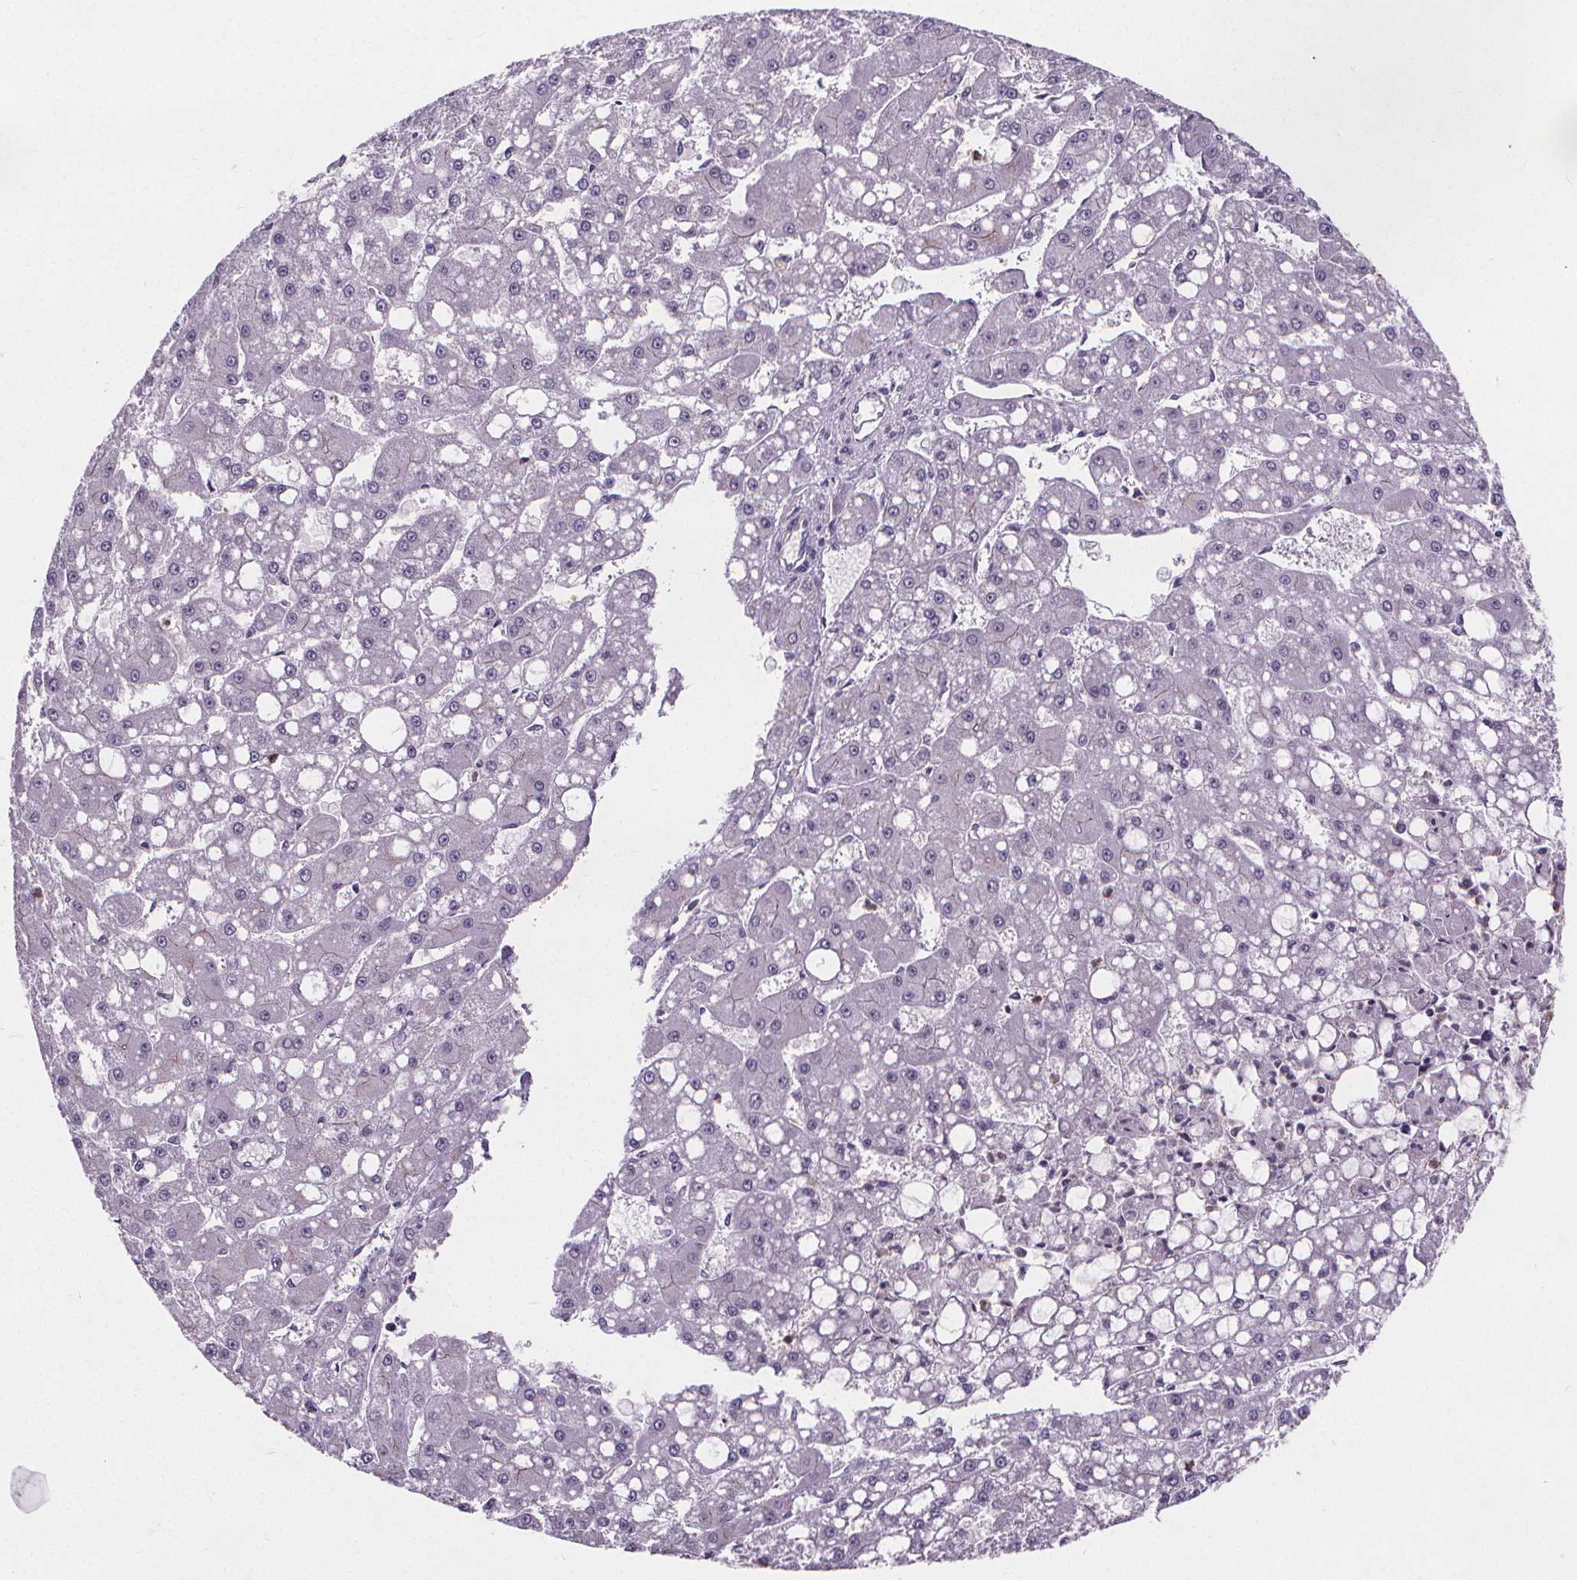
{"staining": {"intensity": "negative", "quantity": "none", "location": "none"}, "tissue": "liver cancer", "cell_type": "Tumor cells", "image_type": "cancer", "snomed": [{"axis": "morphology", "description": "Carcinoma, Hepatocellular, NOS"}, {"axis": "topography", "description": "Liver"}], "caption": "DAB immunohistochemical staining of liver hepatocellular carcinoma demonstrates no significant staining in tumor cells.", "gene": "ATP6V1D", "patient": {"sex": "male", "age": 67}}